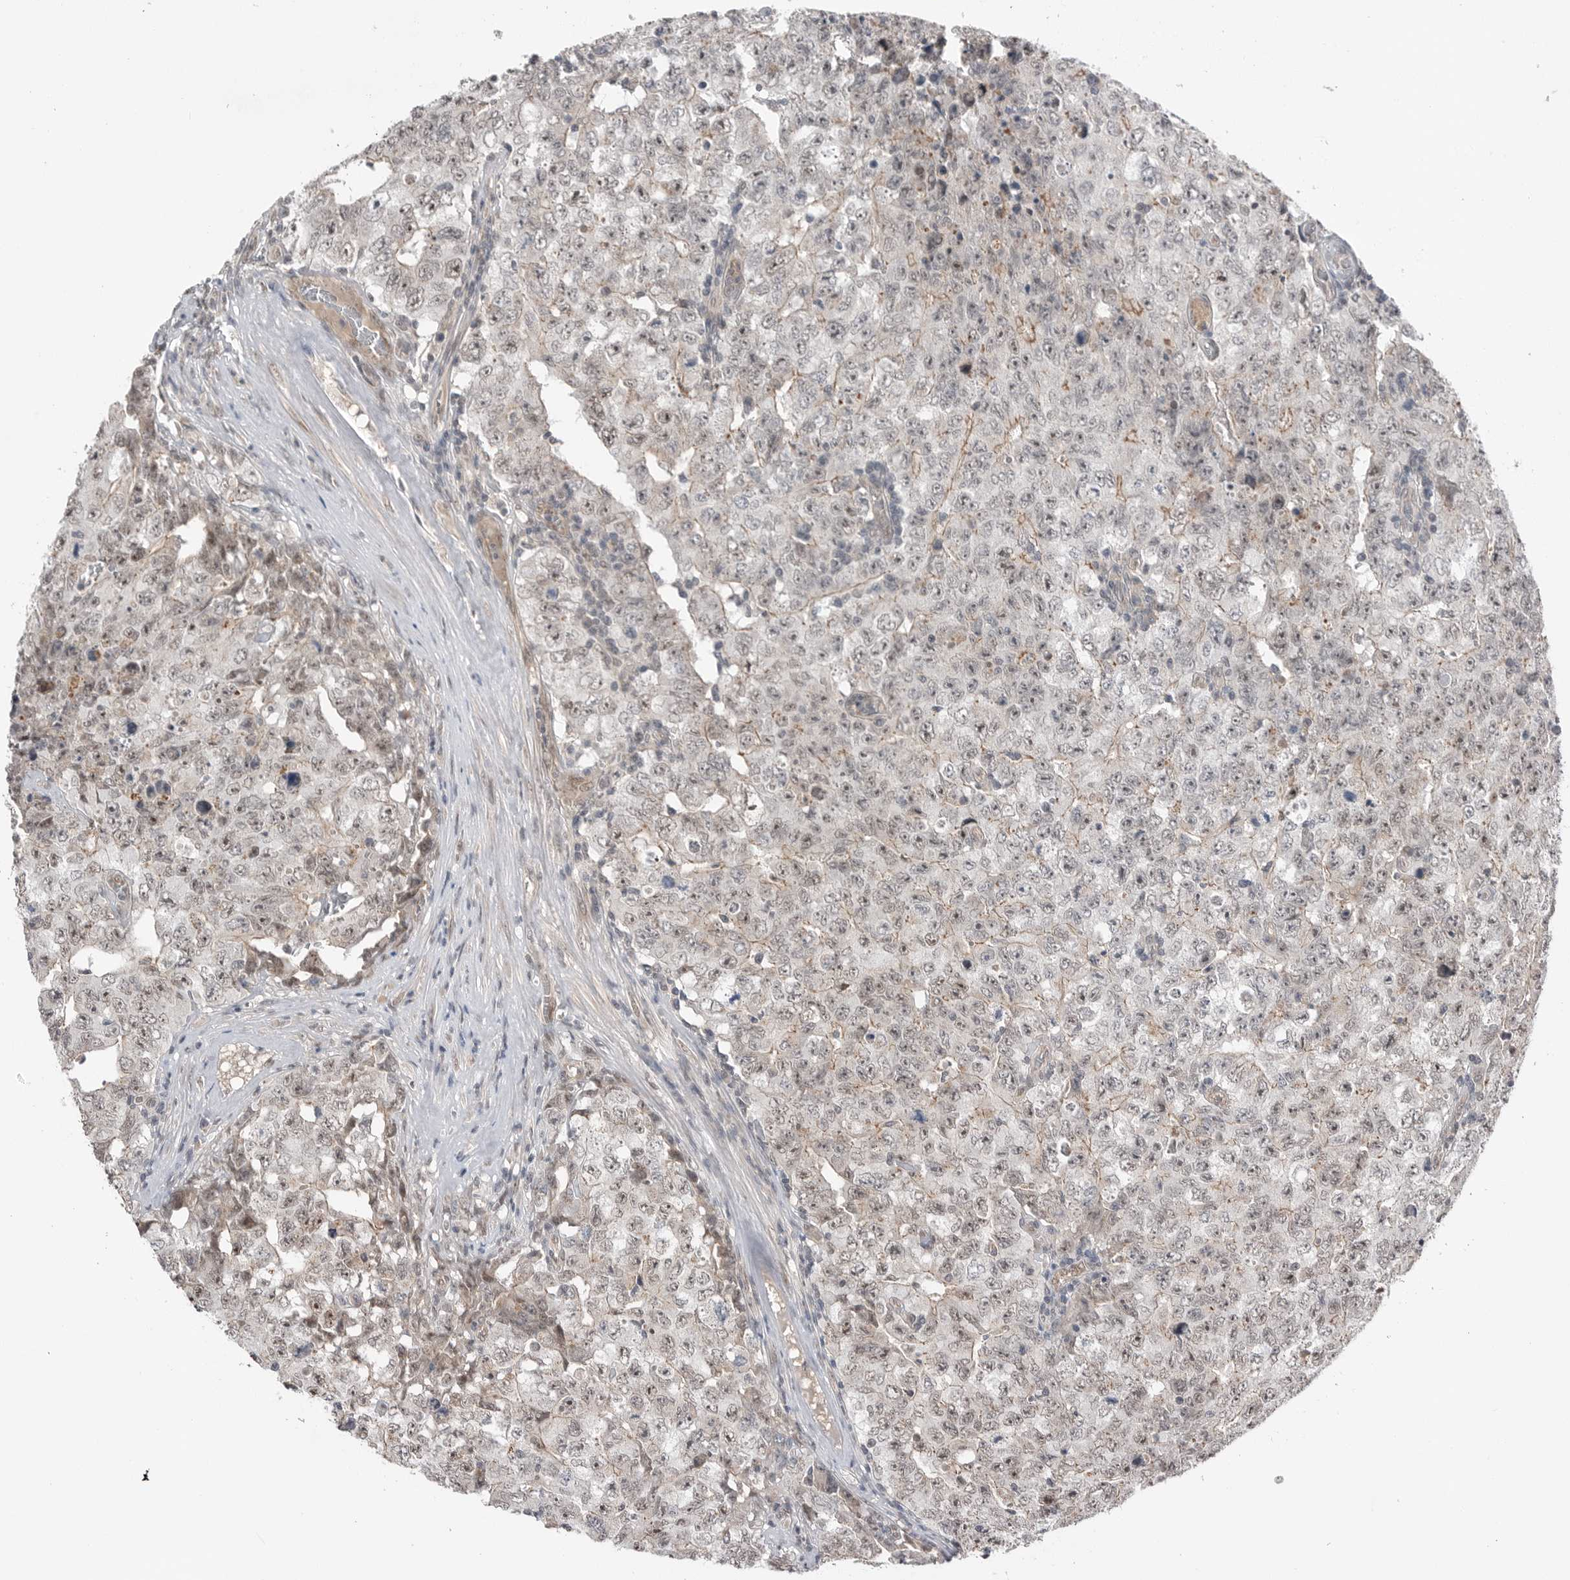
{"staining": {"intensity": "weak", "quantity": "25%-75%", "location": "nuclear"}, "tissue": "testis cancer", "cell_type": "Tumor cells", "image_type": "cancer", "snomed": [{"axis": "morphology", "description": "Carcinoma, Embryonal, NOS"}, {"axis": "topography", "description": "Testis"}], "caption": "A low amount of weak nuclear expression is present in about 25%-75% of tumor cells in embryonal carcinoma (testis) tissue. Ihc stains the protein of interest in brown and the nuclei are stained blue.", "gene": "NTAQ1", "patient": {"sex": "male", "age": 26}}